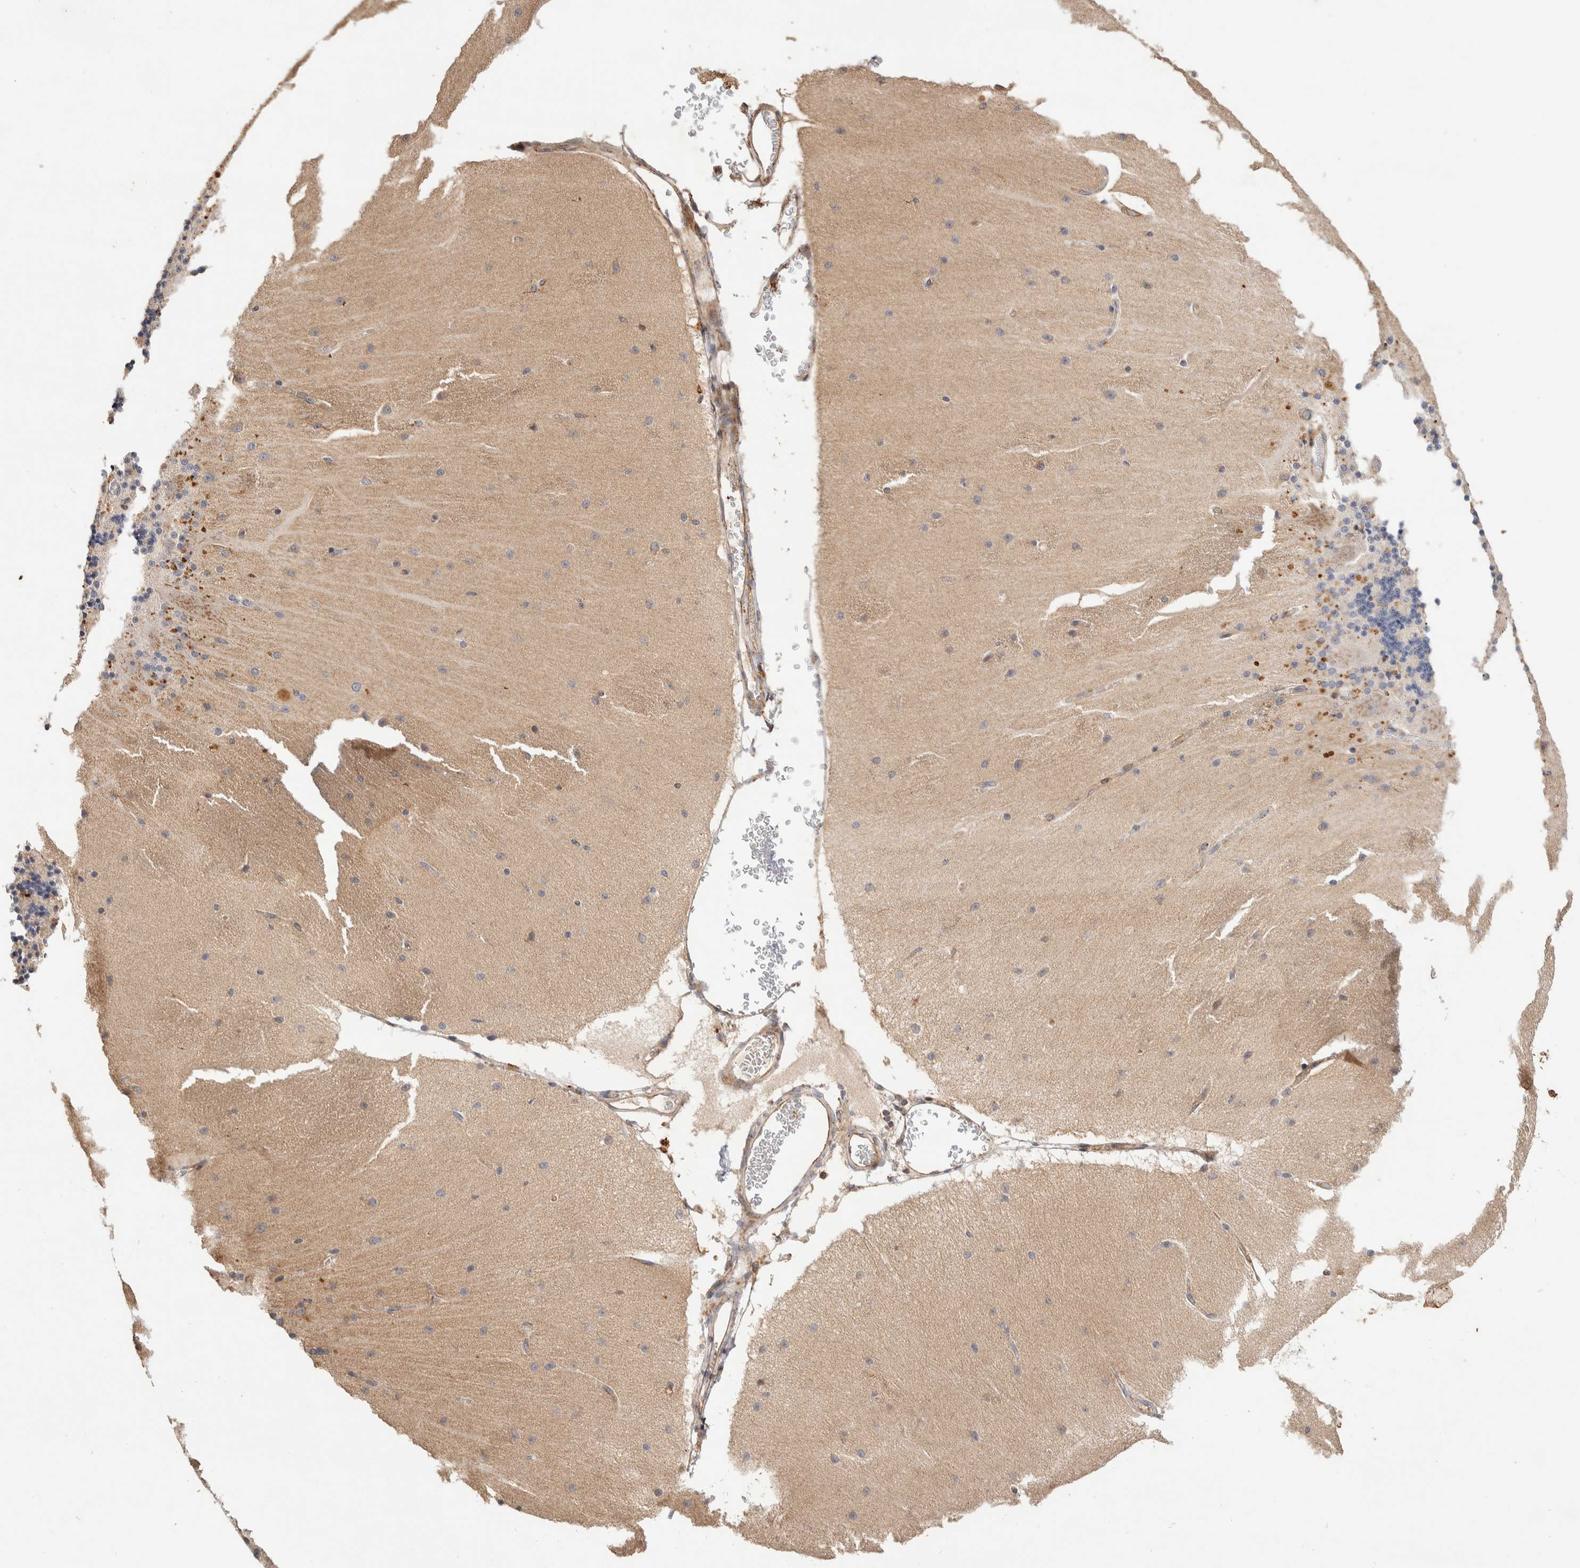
{"staining": {"intensity": "negative", "quantity": "none", "location": "none"}, "tissue": "cerebellum", "cell_type": "Cells in granular layer", "image_type": "normal", "snomed": [{"axis": "morphology", "description": "Normal tissue, NOS"}, {"axis": "topography", "description": "Cerebellum"}], "caption": "Histopathology image shows no significant protein expression in cells in granular layer of normal cerebellum.", "gene": "NSMAF", "patient": {"sex": "female", "age": 54}}